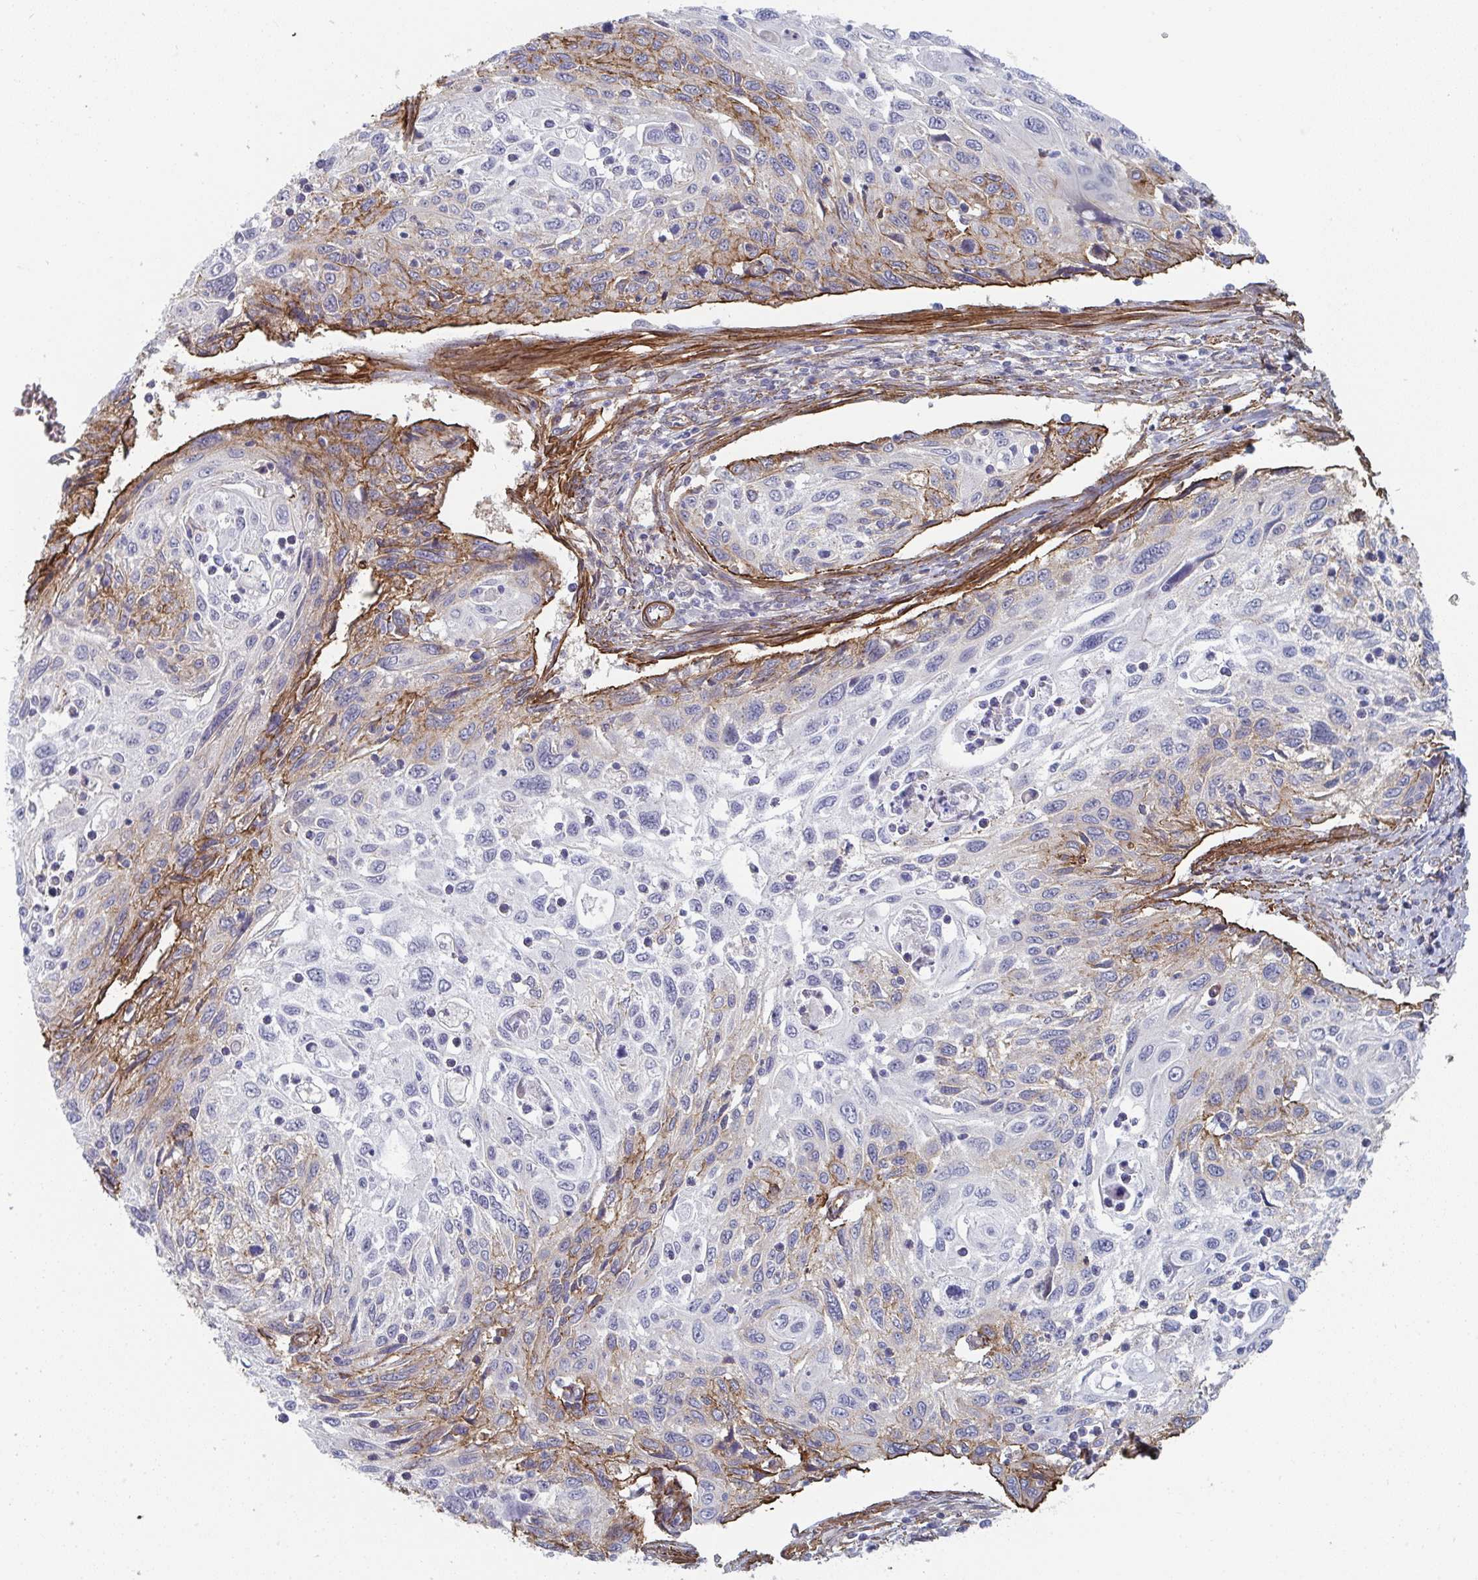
{"staining": {"intensity": "weak", "quantity": "<25%", "location": "cytoplasmic/membranous"}, "tissue": "cervical cancer", "cell_type": "Tumor cells", "image_type": "cancer", "snomed": [{"axis": "morphology", "description": "Squamous cell carcinoma, NOS"}, {"axis": "topography", "description": "Cervix"}], "caption": "Tumor cells show no significant expression in cervical cancer (squamous cell carcinoma).", "gene": "NEURL4", "patient": {"sex": "female", "age": 70}}